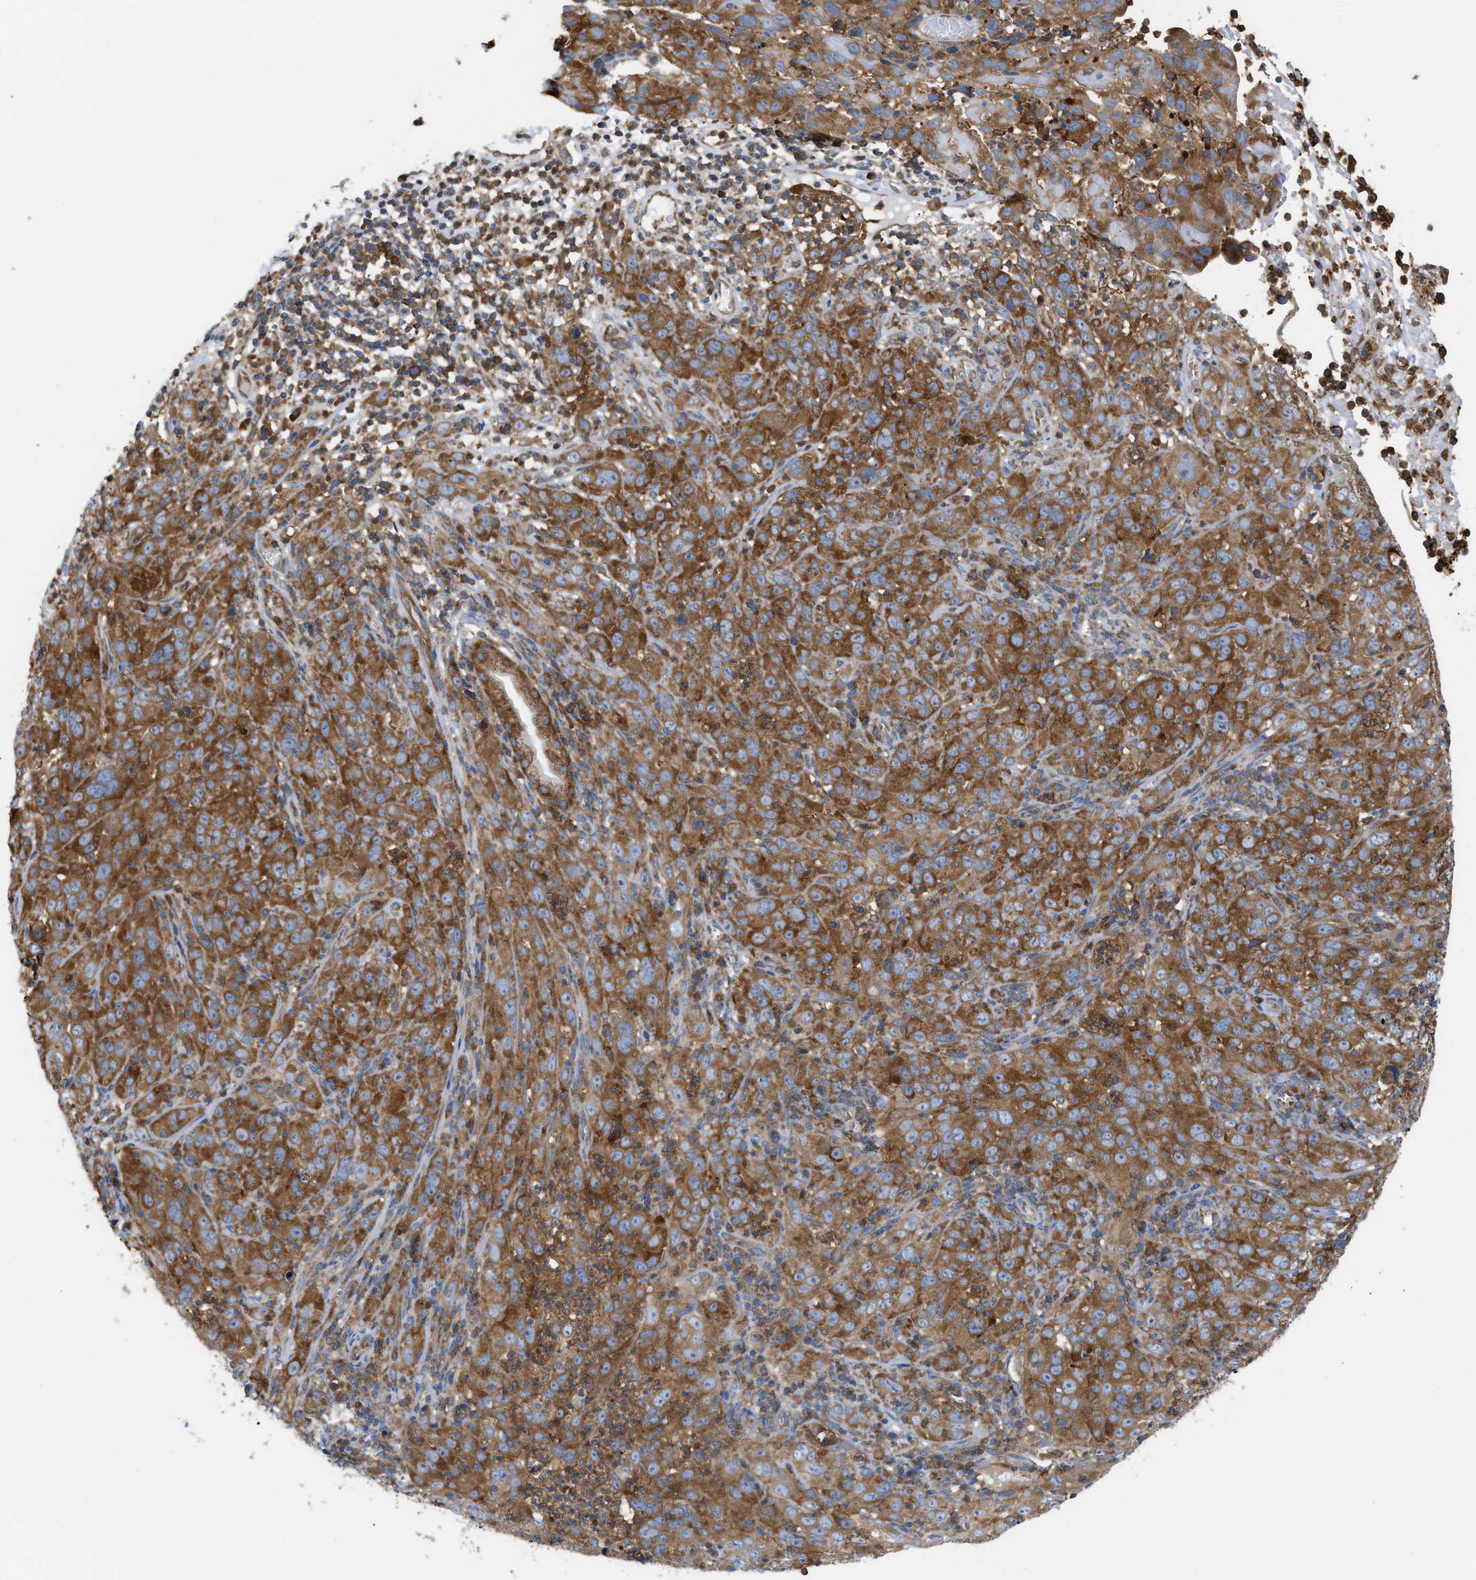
{"staining": {"intensity": "moderate", "quantity": ">75%", "location": "cytoplasmic/membranous"}, "tissue": "cervical cancer", "cell_type": "Tumor cells", "image_type": "cancer", "snomed": [{"axis": "morphology", "description": "Squamous cell carcinoma, NOS"}, {"axis": "topography", "description": "Cervix"}], "caption": "Human cervical squamous cell carcinoma stained with a brown dye exhibits moderate cytoplasmic/membranous positive positivity in about >75% of tumor cells.", "gene": "GPAT4", "patient": {"sex": "female", "age": 32}}